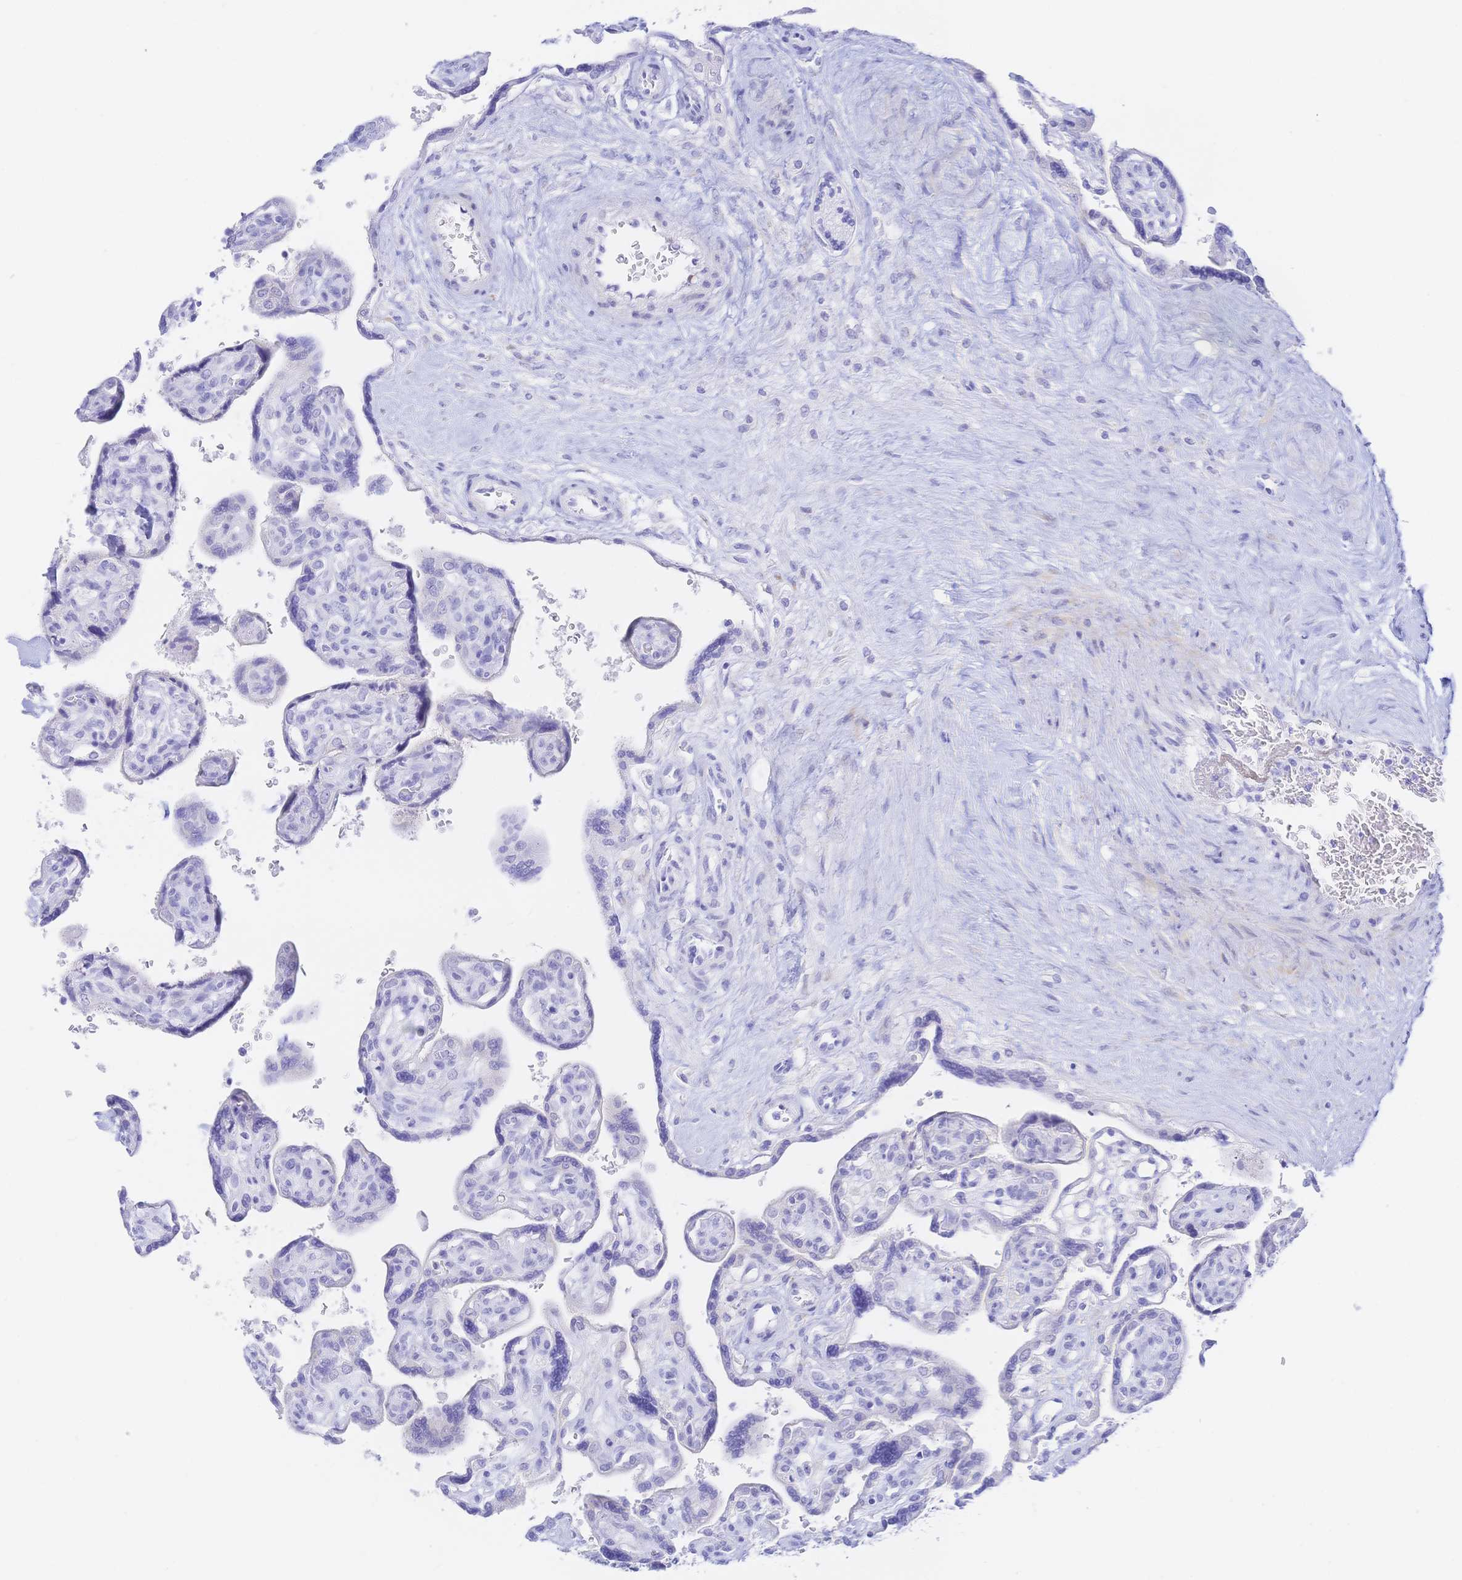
{"staining": {"intensity": "negative", "quantity": "none", "location": "none"}, "tissue": "placenta", "cell_type": "Decidual cells", "image_type": "normal", "snomed": [{"axis": "morphology", "description": "Normal tissue, NOS"}, {"axis": "topography", "description": "Placenta"}], "caption": "A high-resolution image shows immunohistochemistry (IHC) staining of benign placenta, which shows no significant staining in decidual cells. (Immunohistochemistry, brightfield microscopy, high magnification).", "gene": "KCNH6", "patient": {"sex": "female", "age": 39}}